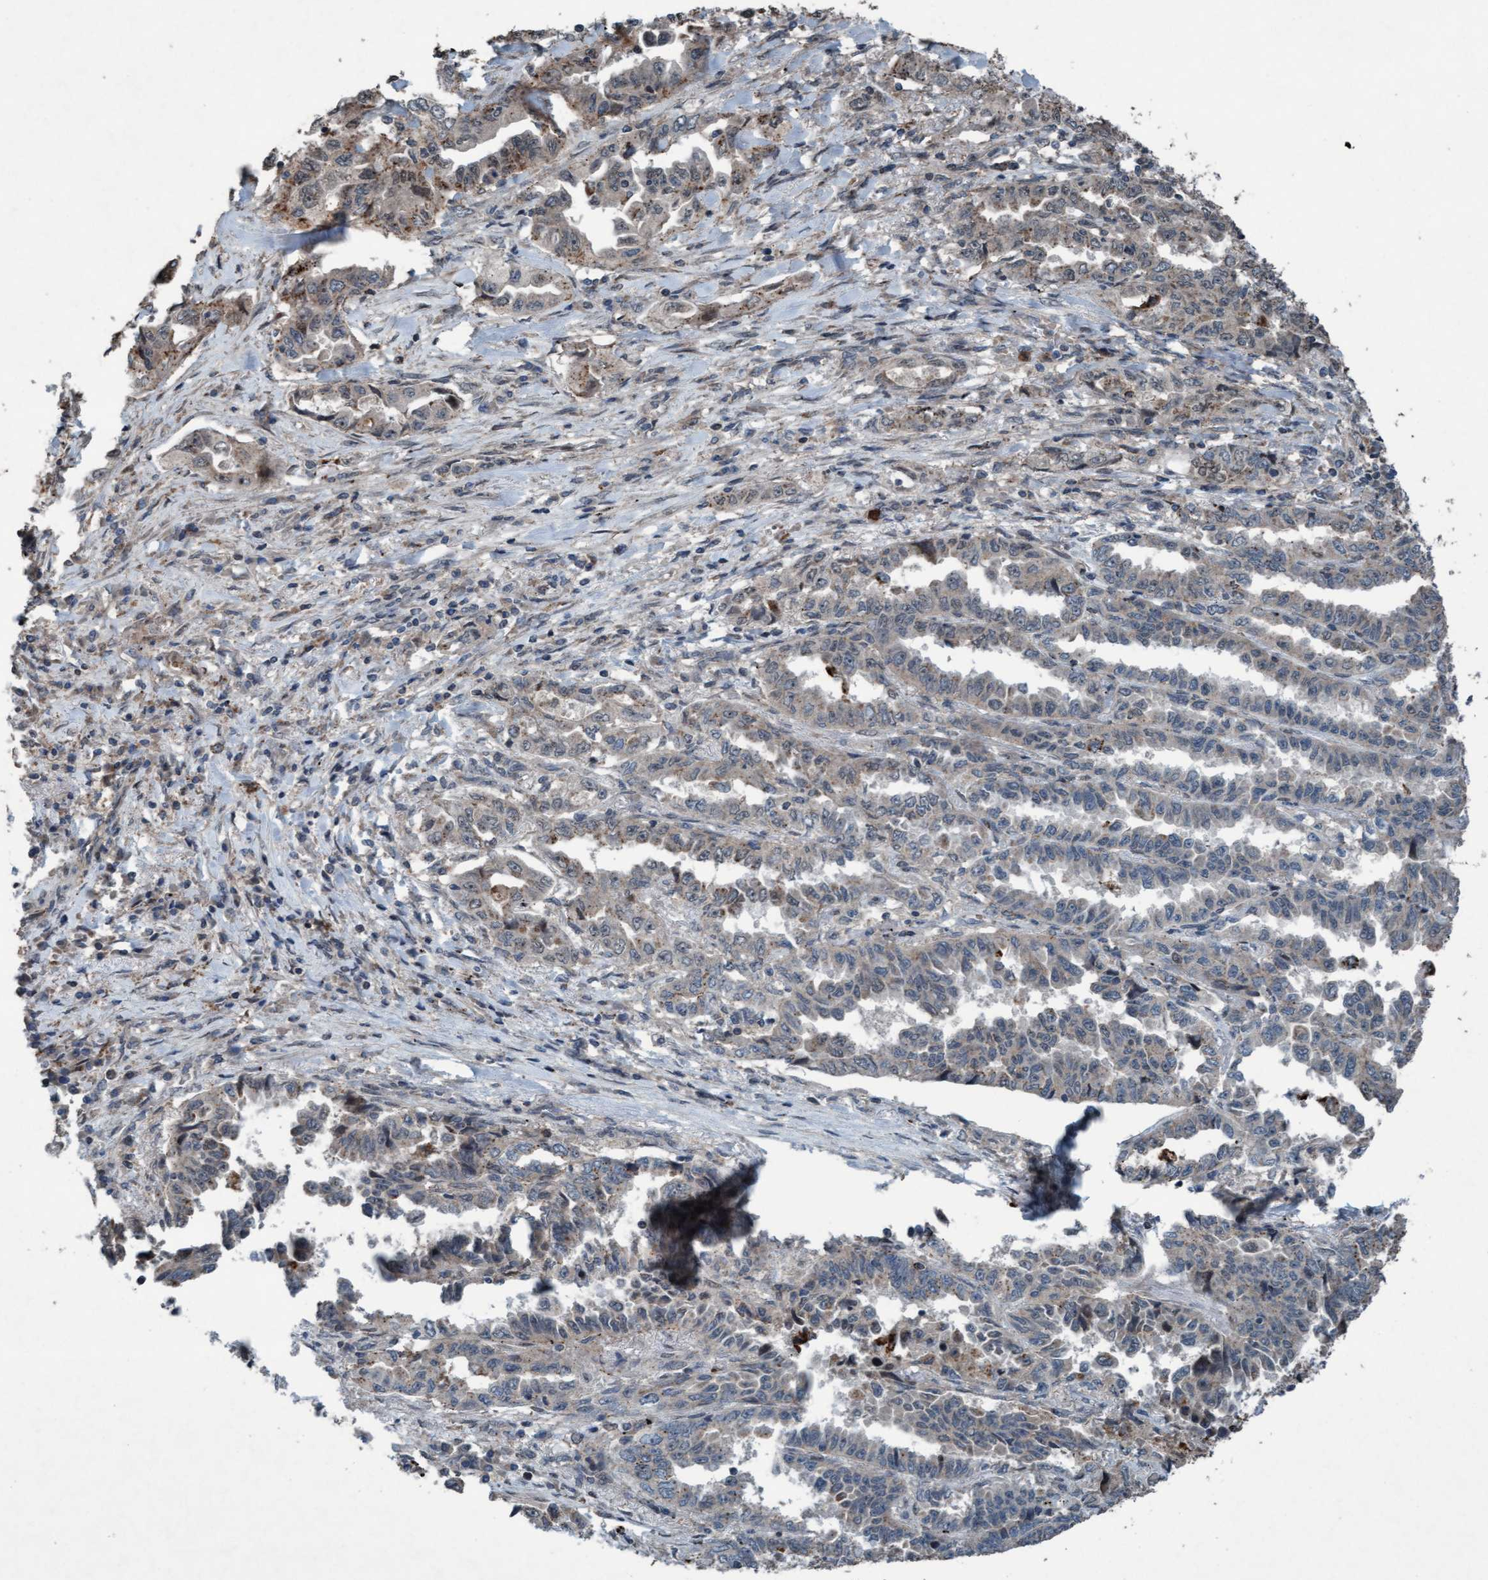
{"staining": {"intensity": "weak", "quantity": "<25%", "location": "cytoplasmic/membranous"}, "tissue": "lung cancer", "cell_type": "Tumor cells", "image_type": "cancer", "snomed": [{"axis": "morphology", "description": "Adenocarcinoma, NOS"}, {"axis": "topography", "description": "Lung"}], "caption": "Lung adenocarcinoma was stained to show a protein in brown. There is no significant expression in tumor cells.", "gene": "PLXNB2", "patient": {"sex": "female", "age": 51}}